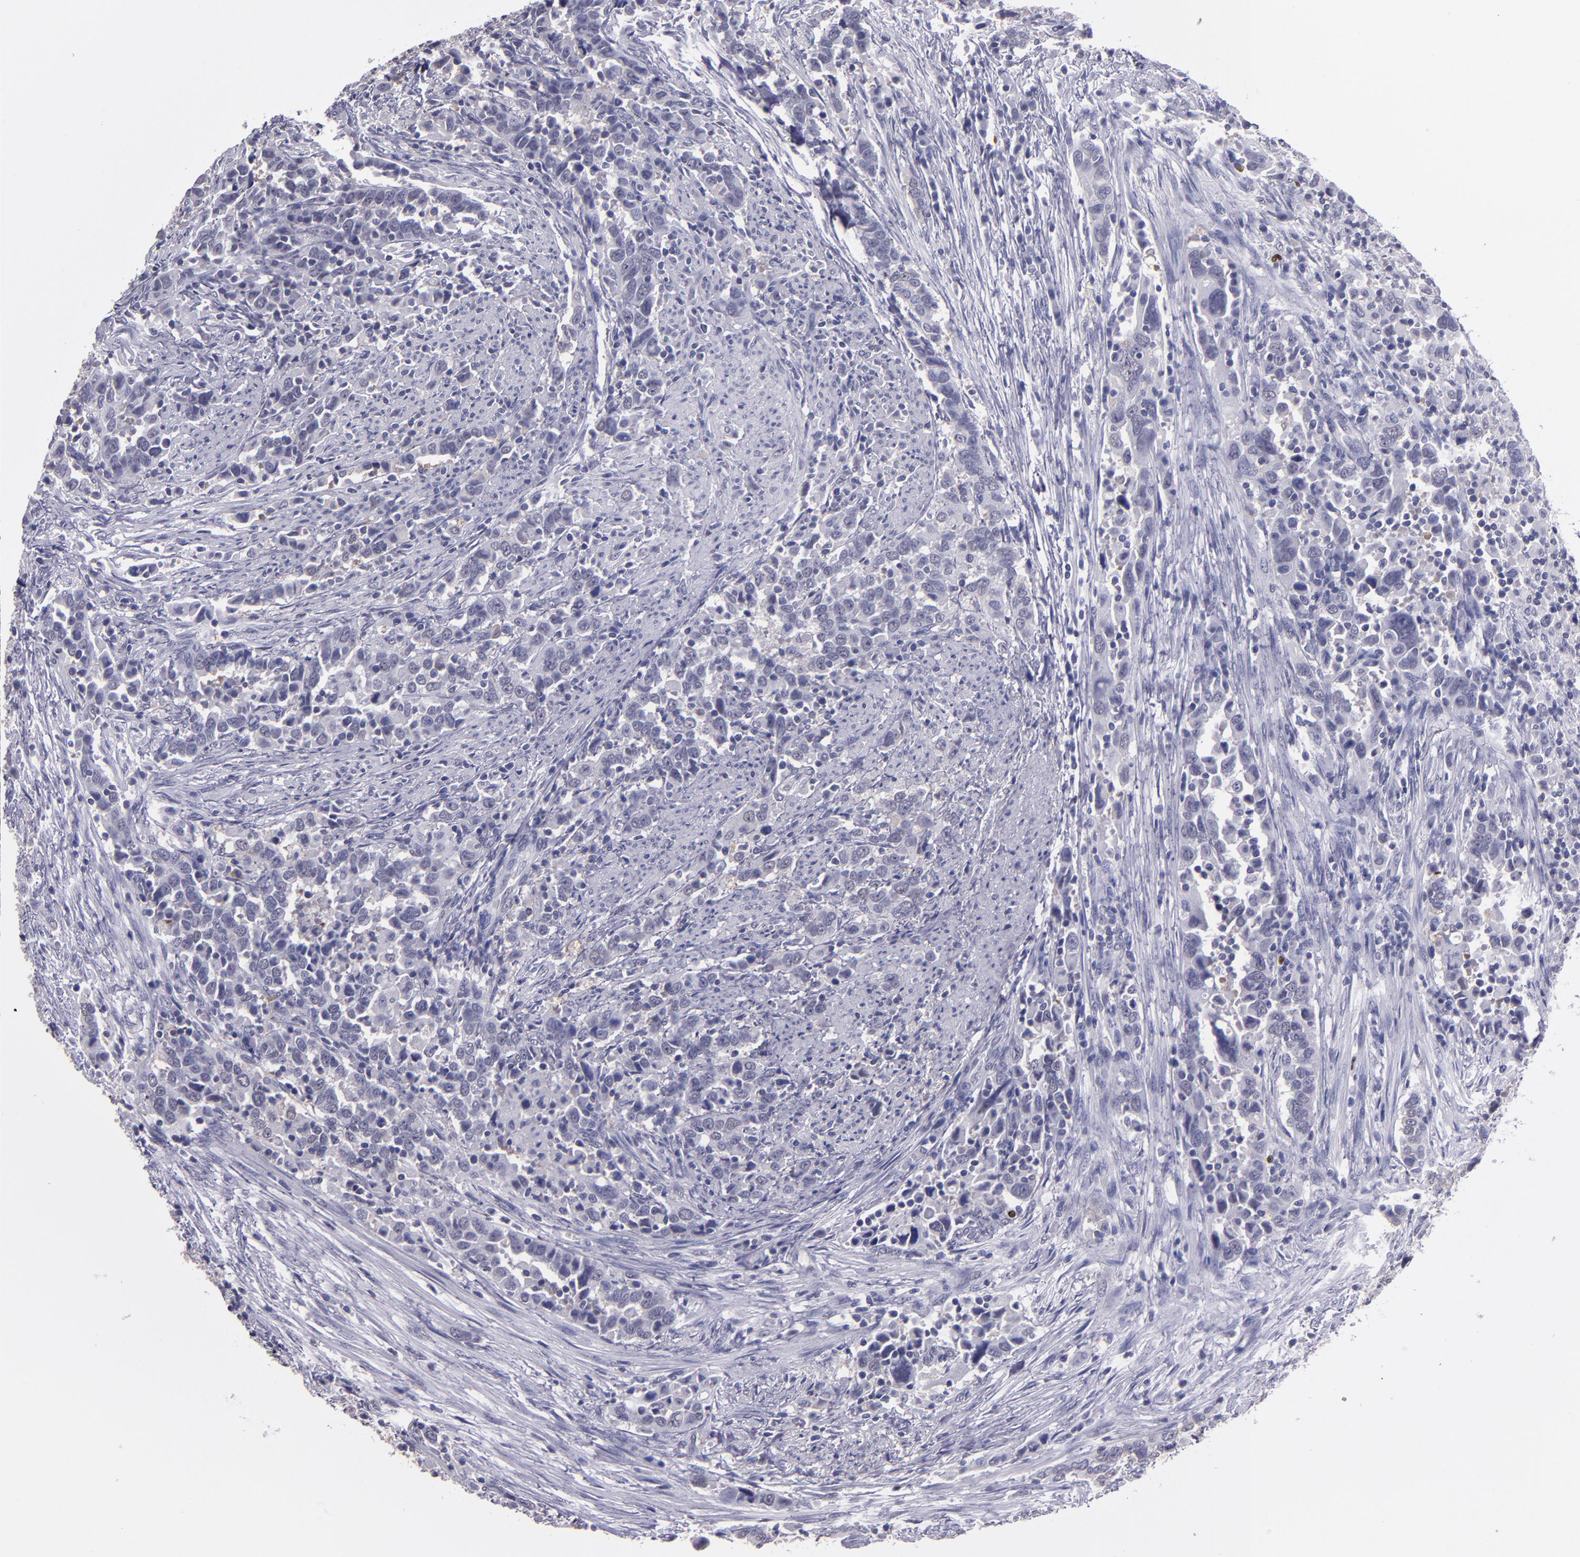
{"staining": {"intensity": "negative", "quantity": "none", "location": "none"}, "tissue": "urothelial cancer", "cell_type": "Tumor cells", "image_type": "cancer", "snomed": [{"axis": "morphology", "description": "Urothelial carcinoma, High grade"}, {"axis": "topography", "description": "Urinary bladder"}], "caption": "The micrograph shows no staining of tumor cells in urothelial cancer. Brightfield microscopy of IHC stained with DAB (brown) and hematoxylin (blue), captured at high magnification.", "gene": "CEBPE", "patient": {"sex": "male", "age": 61}}